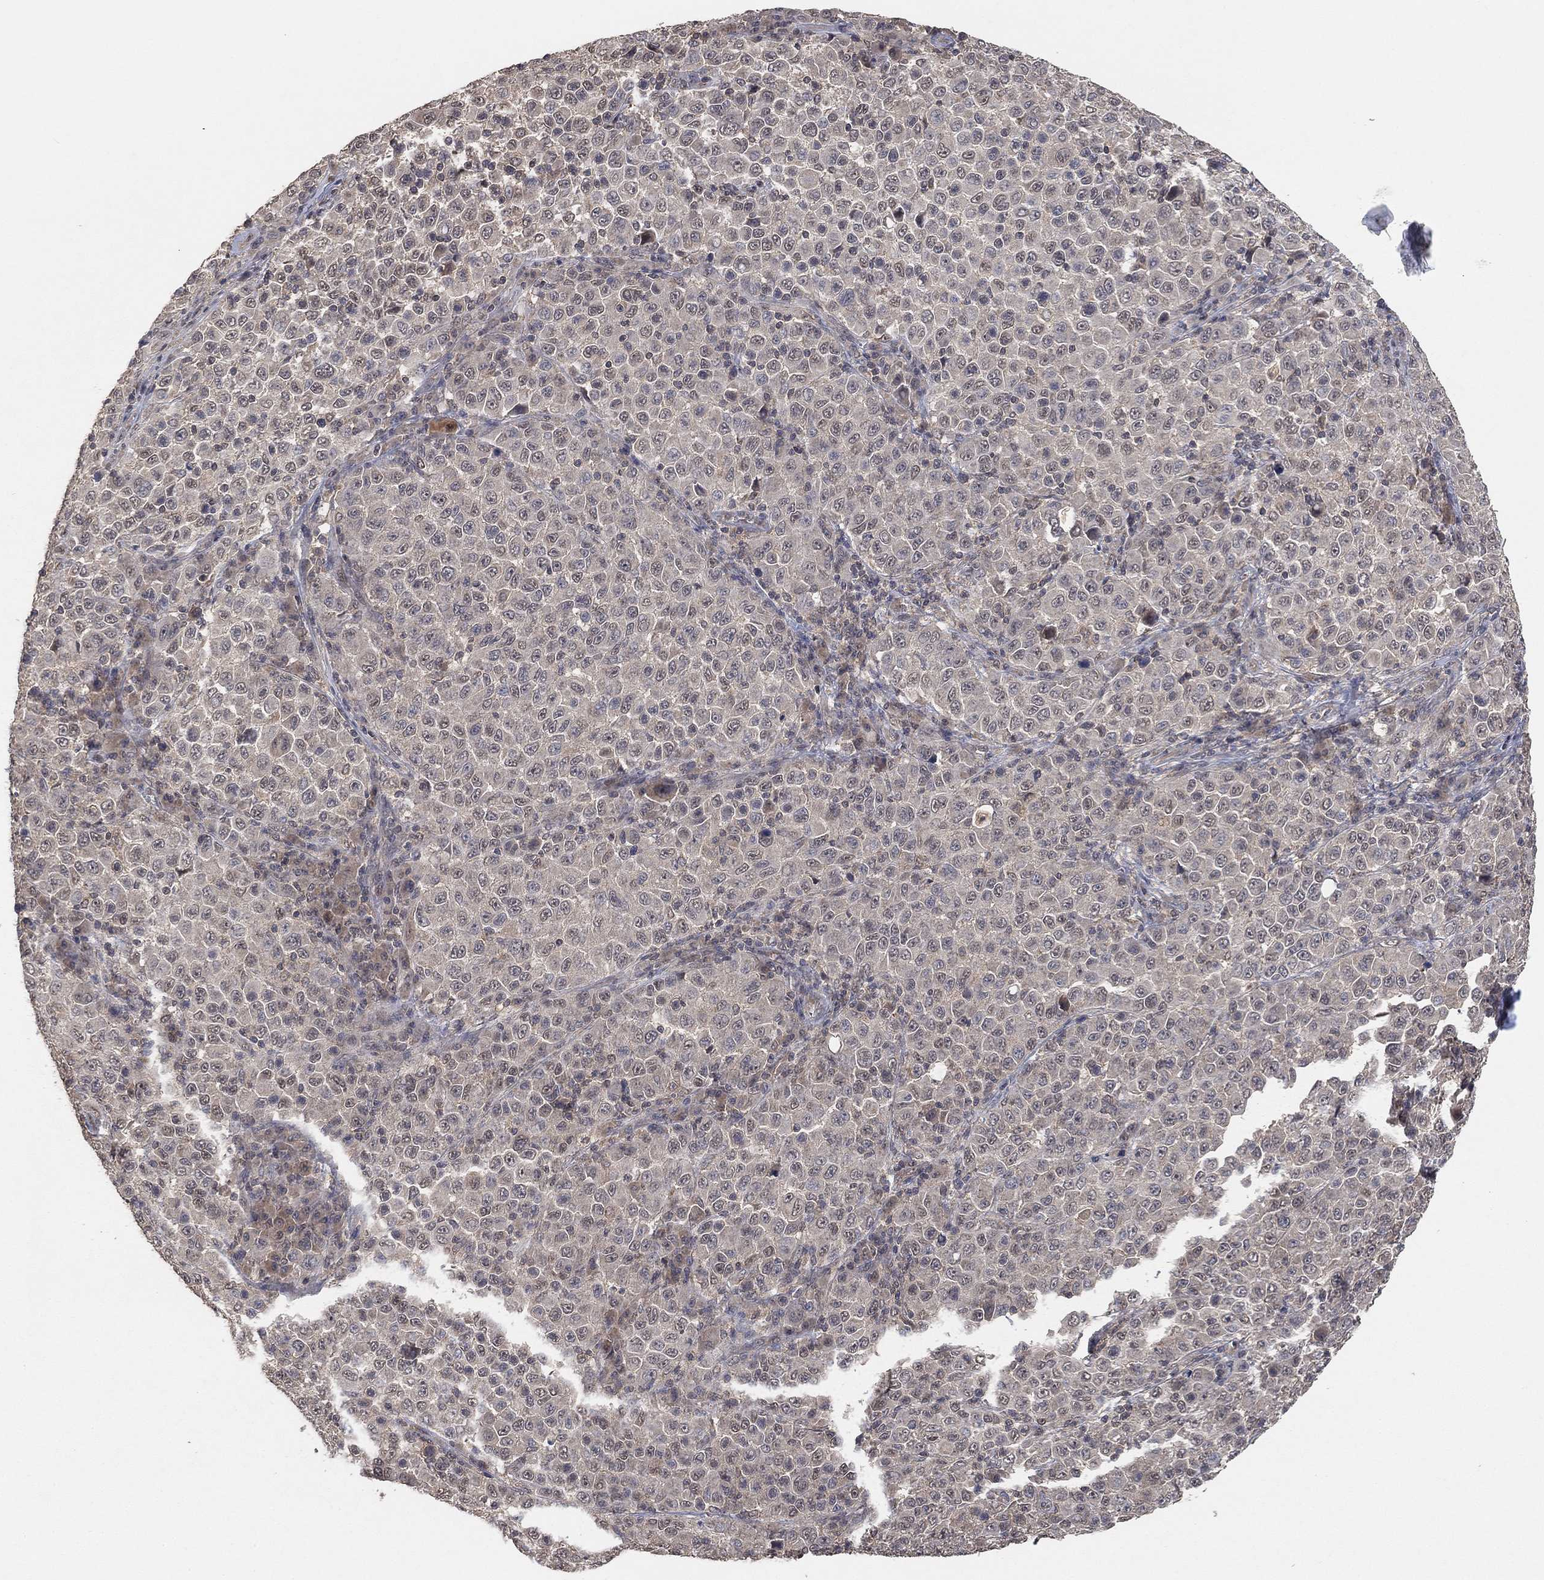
{"staining": {"intensity": "negative", "quantity": "none", "location": "none"}, "tissue": "melanoma", "cell_type": "Tumor cells", "image_type": "cancer", "snomed": [{"axis": "morphology", "description": "Malignant melanoma, NOS"}, {"axis": "topography", "description": "Skin"}], "caption": "Tumor cells are negative for protein expression in human melanoma.", "gene": "CCDC43", "patient": {"sex": "female", "age": 57}}